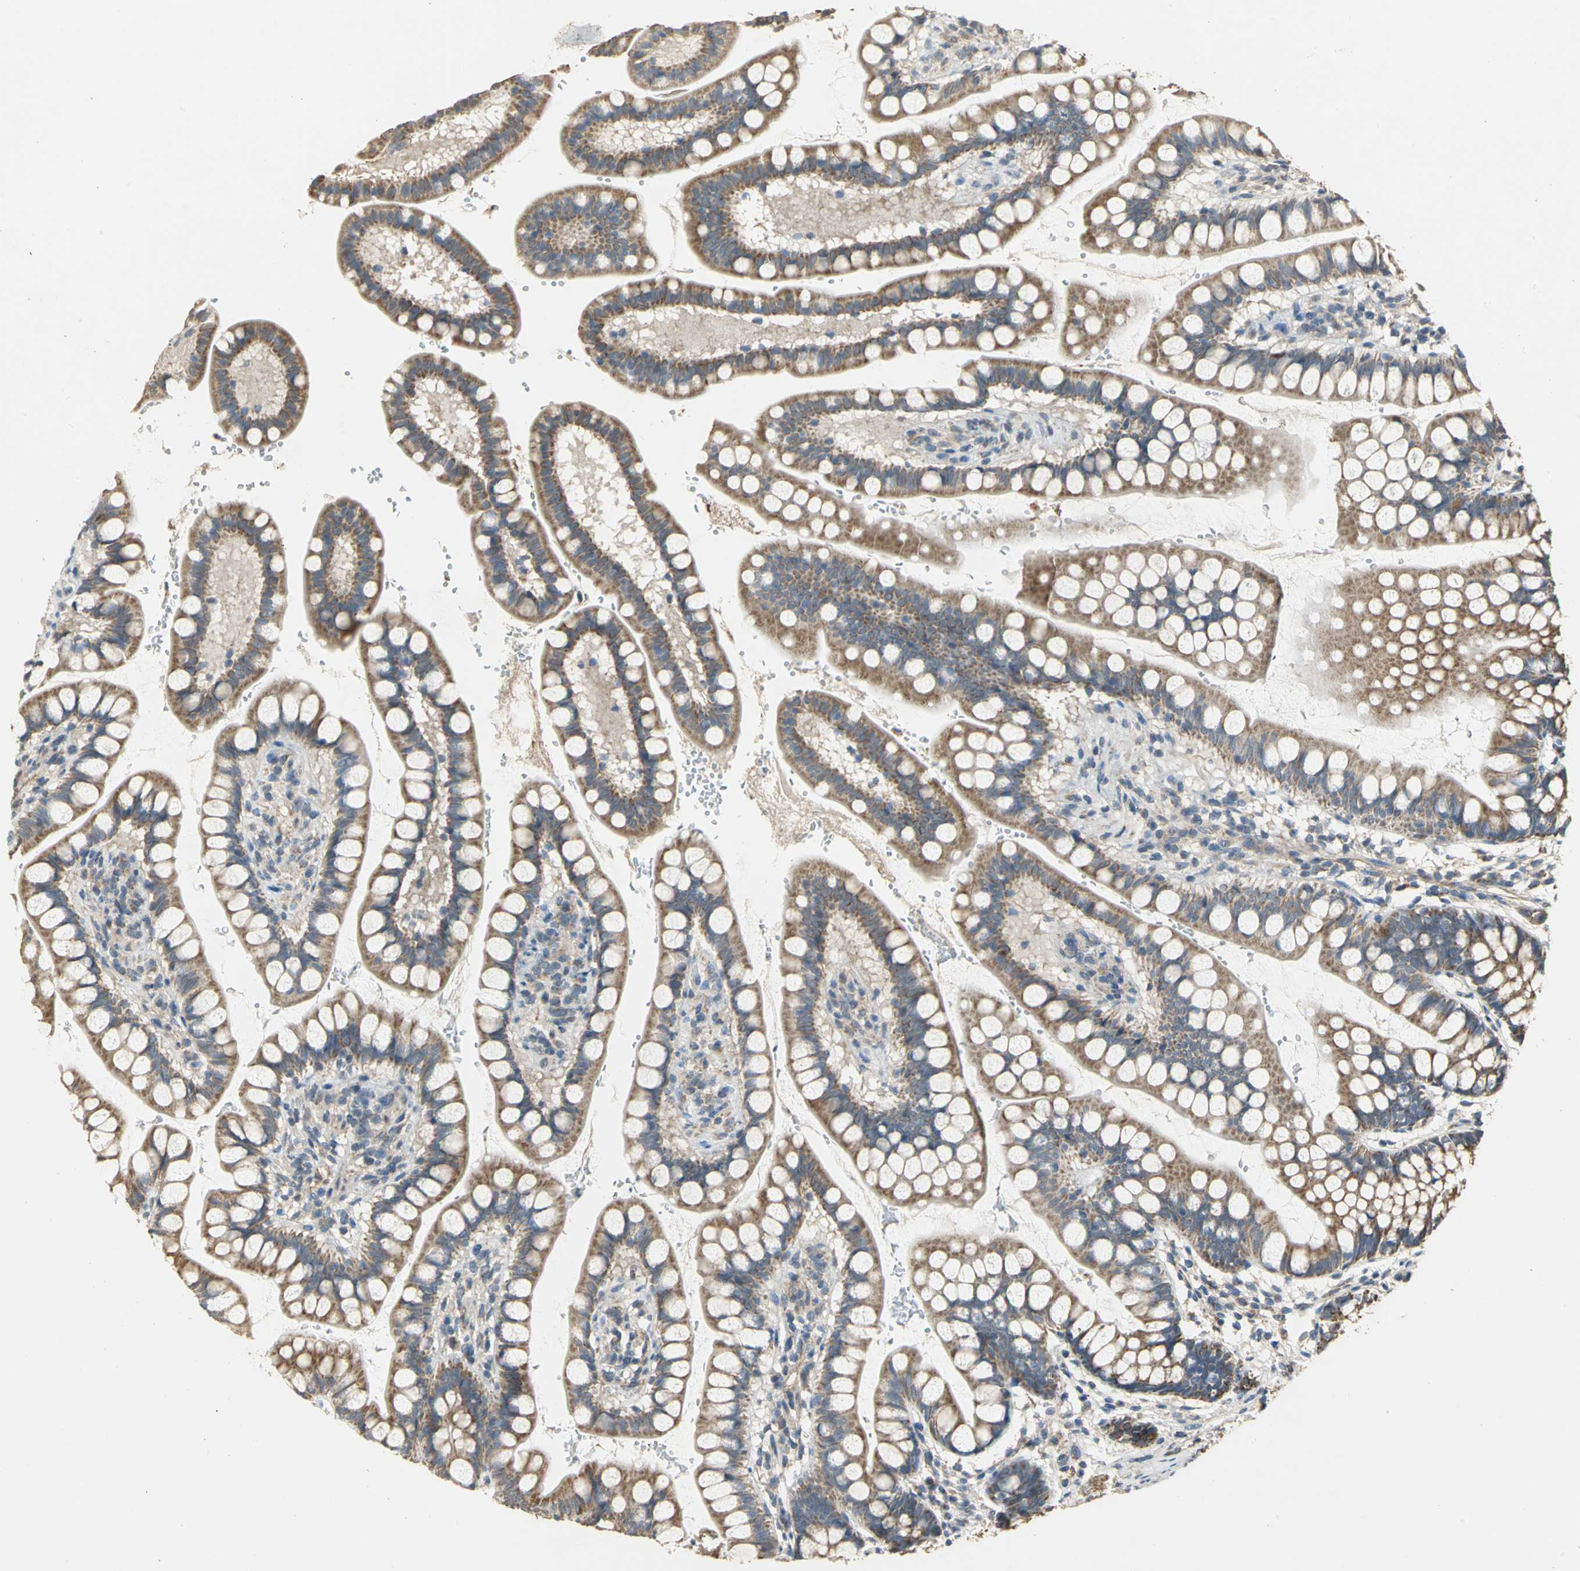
{"staining": {"intensity": "moderate", "quantity": ">75%", "location": "cytoplasmic/membranous"}, "tissue": "small intestine", "cell_type": "Glandular cells", "image_type": "normal", "snomed": [{"axis": "morphology", "description": "Normal tissue, NOS"}, {"axis": "topography", "description": "Small intestine"}], "caption": "The photomicrograph exhibits a brown stain indicating the presence of a protein in the cytoplasmic/membranous of glandular cells in small intestine.", "gene": "NDUFB5", "patient": {"sex": "female", "age": 58}}